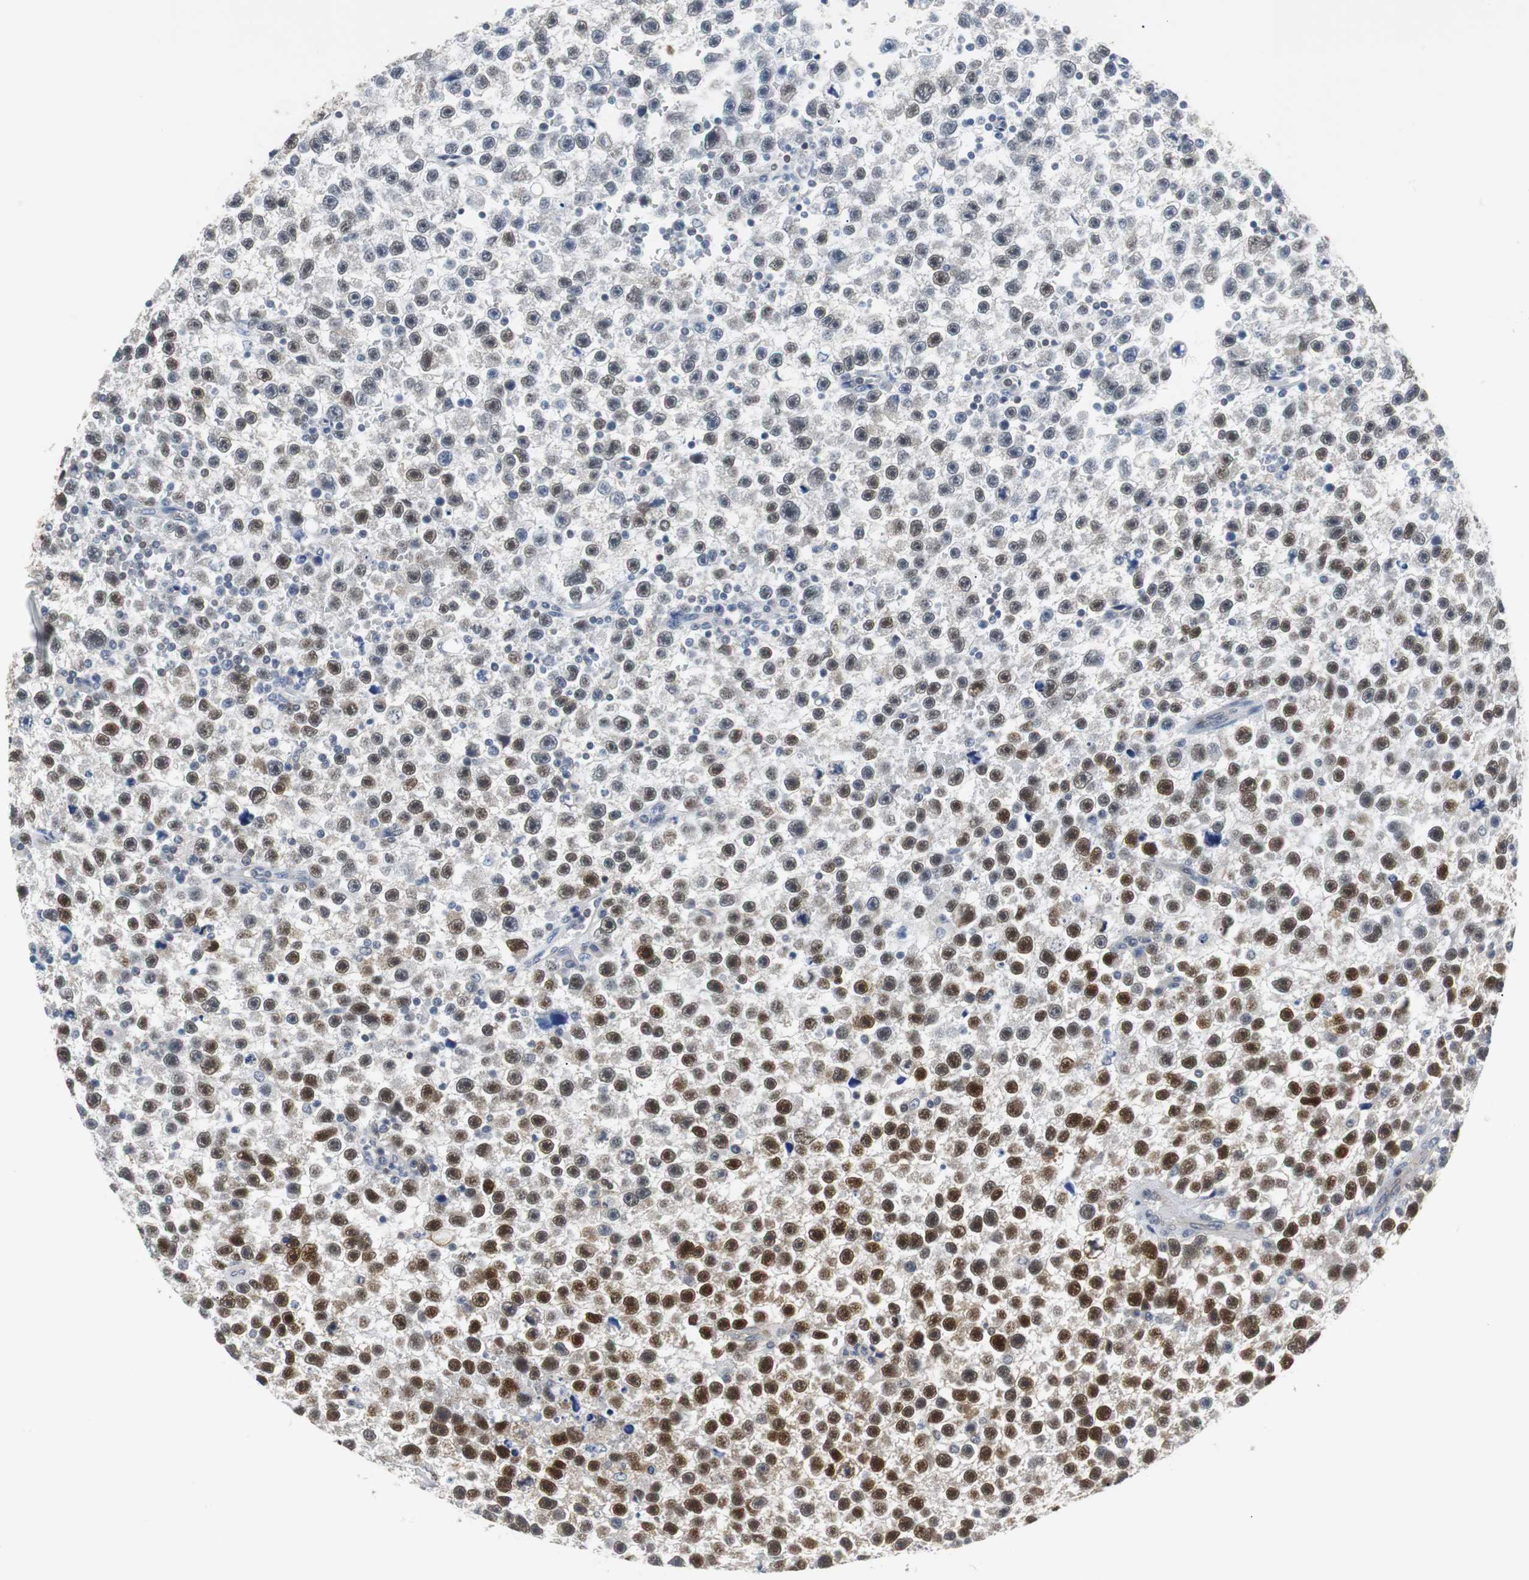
{"staining": {"intensity": "strong", "quantity": ">75%", "location": "nuclear"}, "tissue": "testis cancer", "cell_type": "Tumor cells", "image_type": "cancer", "snomed": [{"axis": "morphology", "description": "Seminoma, NOS"}, {"axis": "topography", "description": "Testis"}], "caption": "Seminoma (testis) tissue demonstrates strong nuclear staining in about >75% of tumor cells, visualized by immunohistochemistry.", "gene": "SIRT1", "patient": {"sex": "male", "age": 33}}